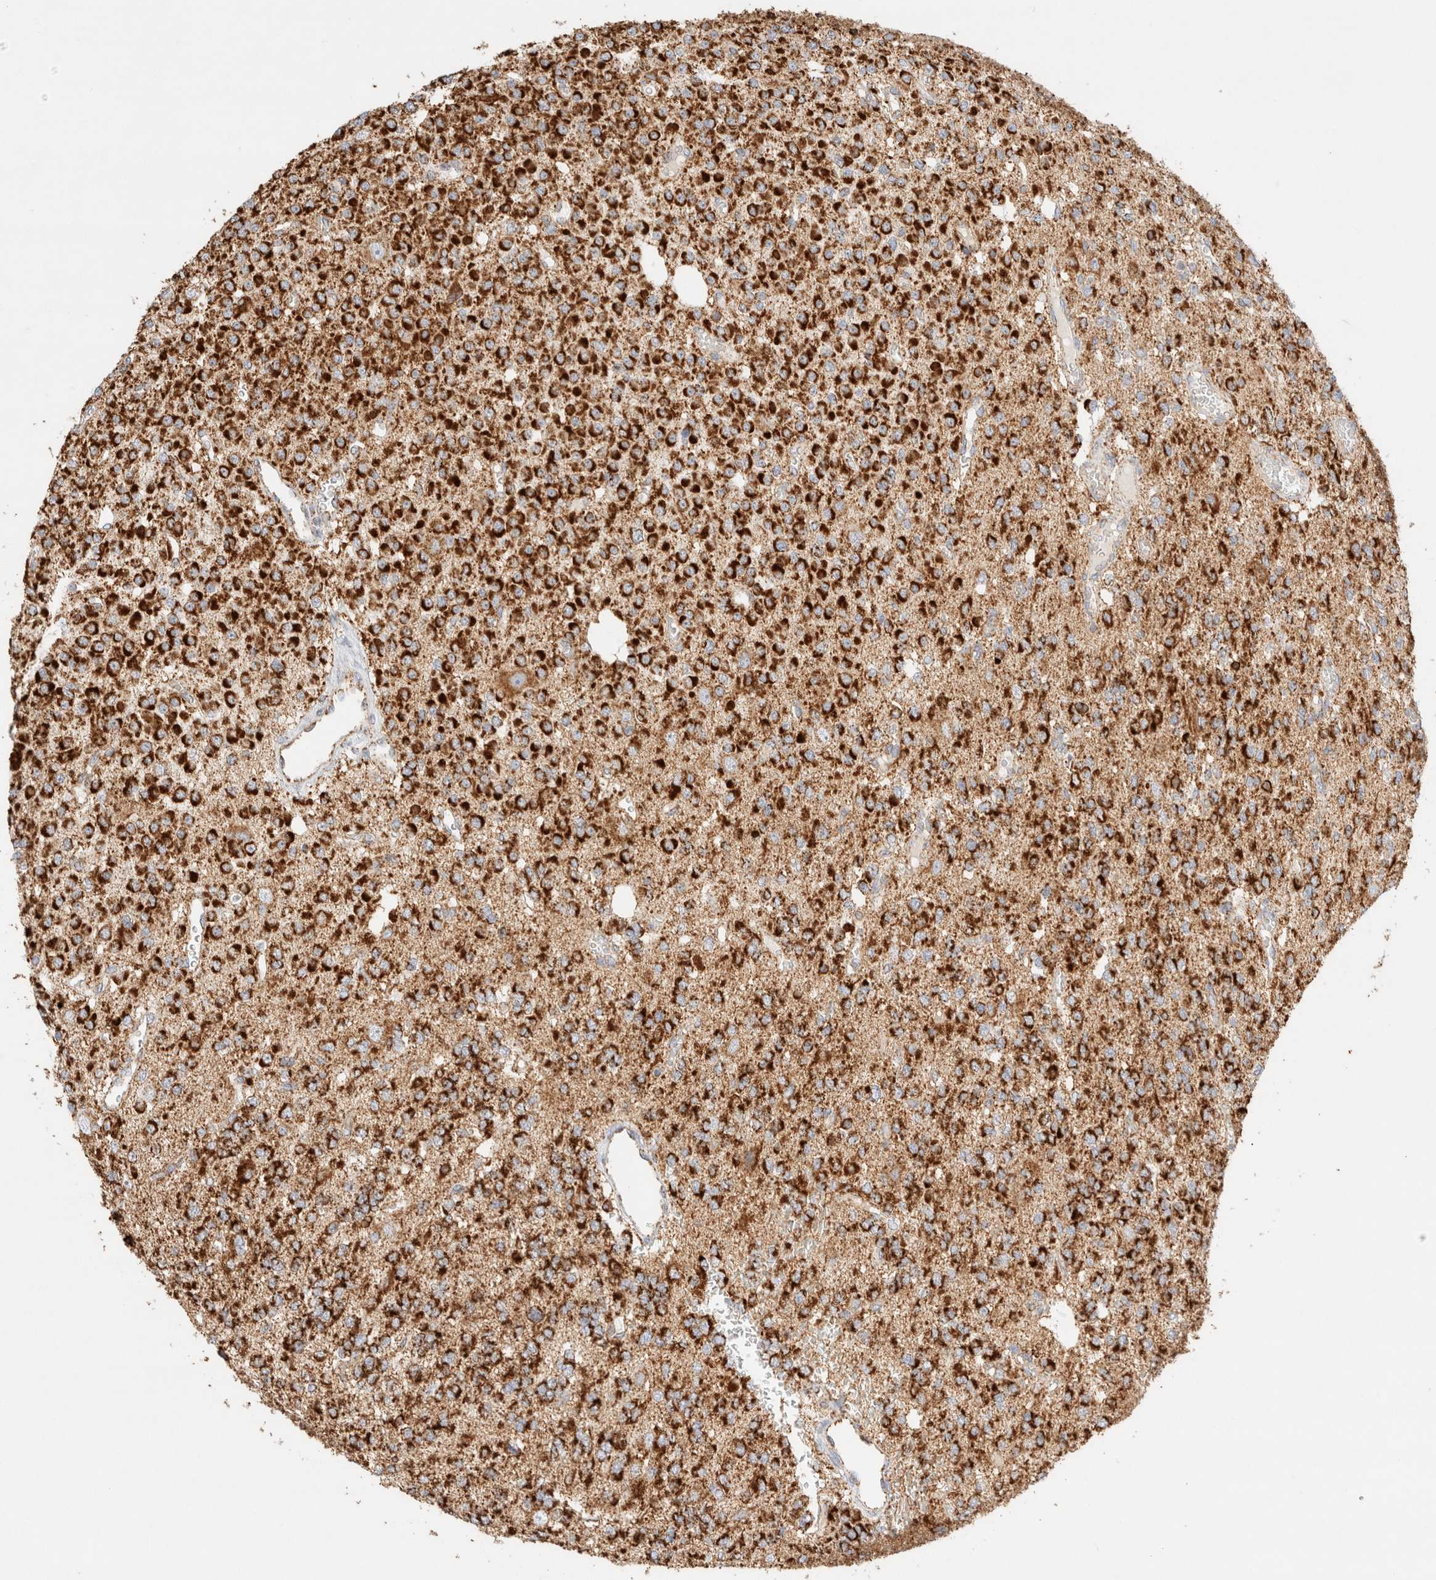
{"staining": {"intensity": "strong", "quantity": ">75%", "location": "cytoplasmic/membranous"}, "tissue": "glioma", "cell_type": "Tumor cells", "image_type": "cancer", "snomed": [{"axis": "morphology", "description": "Glioma, malignant, Low grade"}, {"axis": "topography", "description": "Brain"}], "caption": "Strong cytoplasmic/membranous staining for a protein is appreciated in about >75% of tumor cells of glioma using immunohistochemistry.", "gene": "PHB2", "patient": {"sex": "male", "age": 38}}